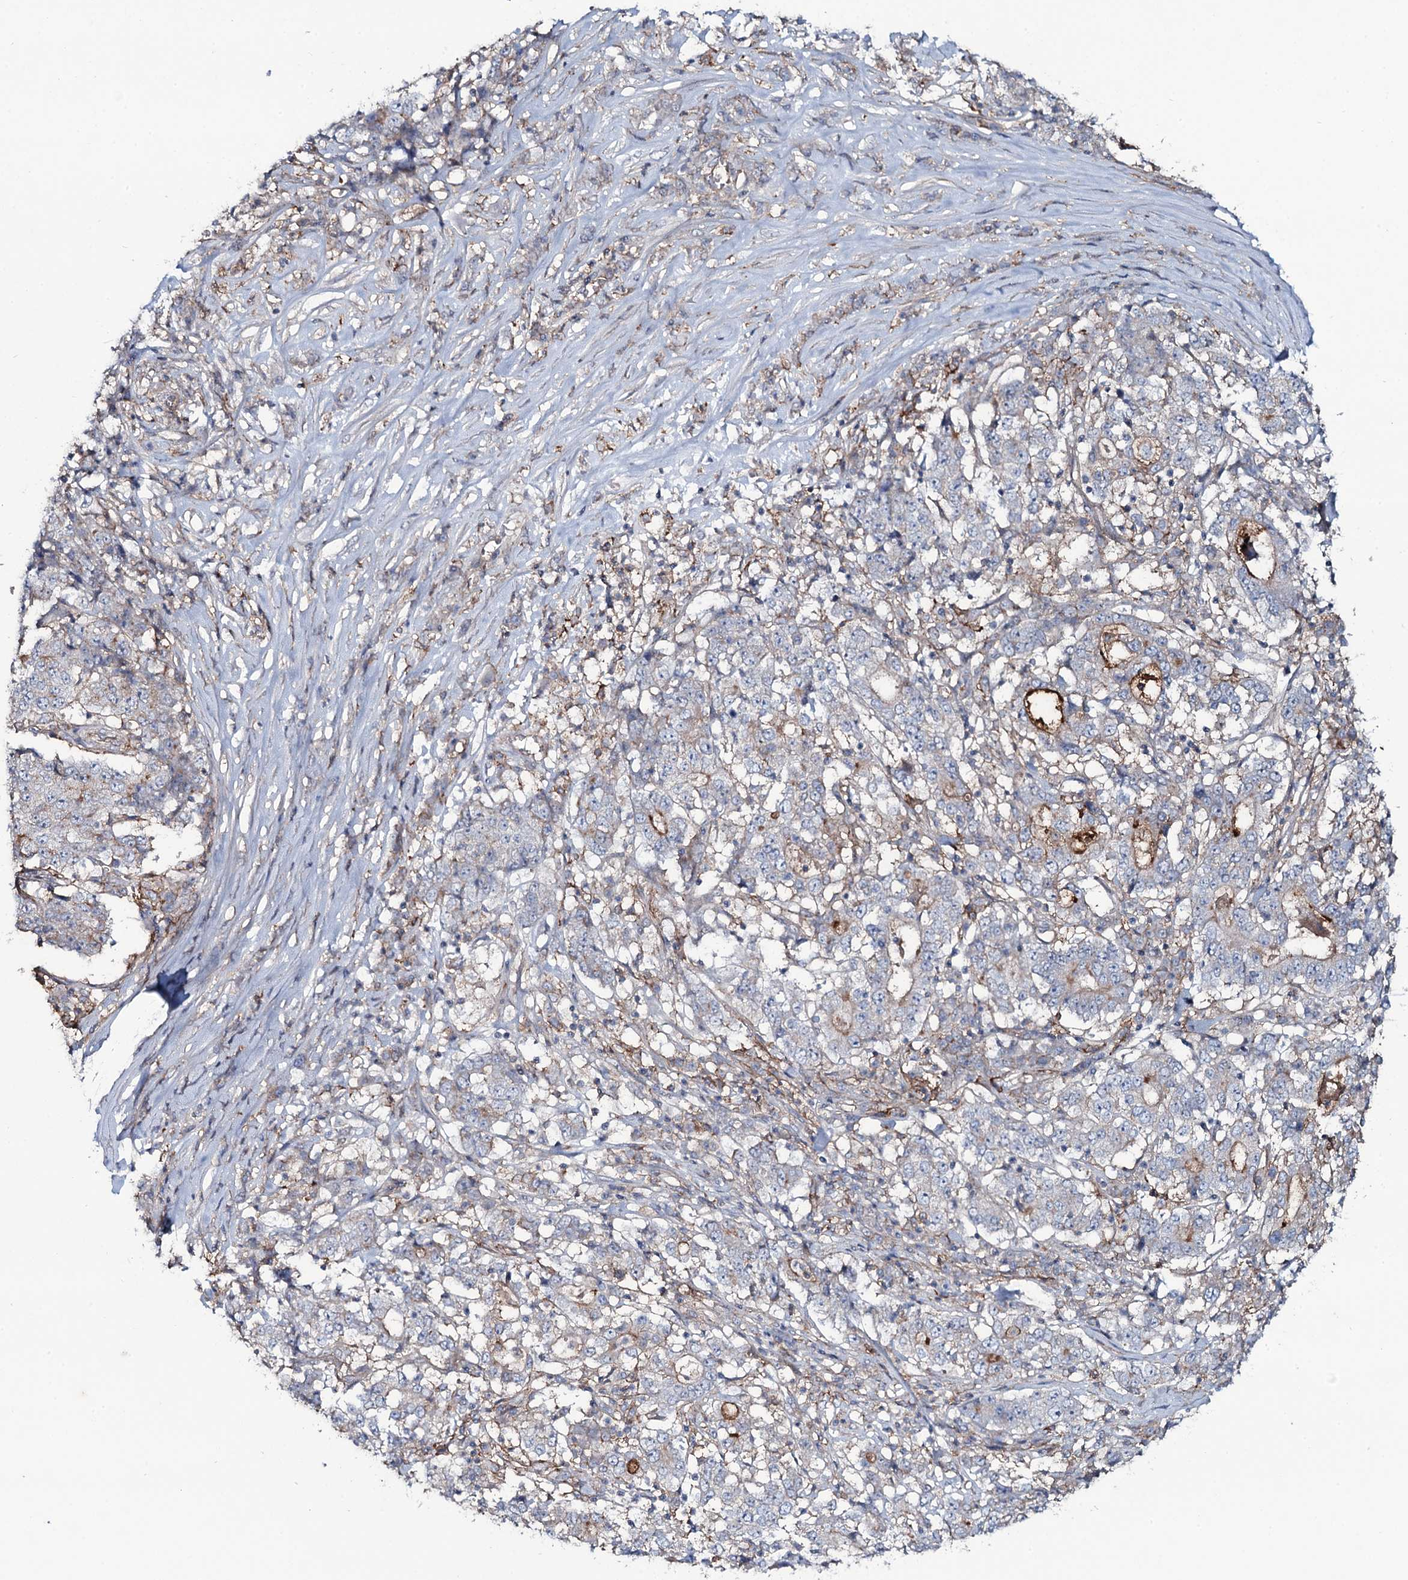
{"staining": {"intensity": "moderate", "quantity": "<25%", "location": "cytoplasmic/membranous"}, "tissue": "stomach cancer", "cell_type": "Tumor cells", "image_type": "cancer", "snomed": [{"axis": "morphology", "description": "Adenocarcinoma, NOS"}, {"axis": "topography", "description": "Stomach"}], "caption": "A high-resolution micrograph shows immunohistochemistry staining of stomach cancer, which displays moderate cytoplasmic/membranous positivity in approximately <25% of tumor cells. Immunohistochemistry stains the protein in brown and the nuclei are stained blue.", "gene": "SNAP23", "patient": {"sex": "male", "age": 59}}